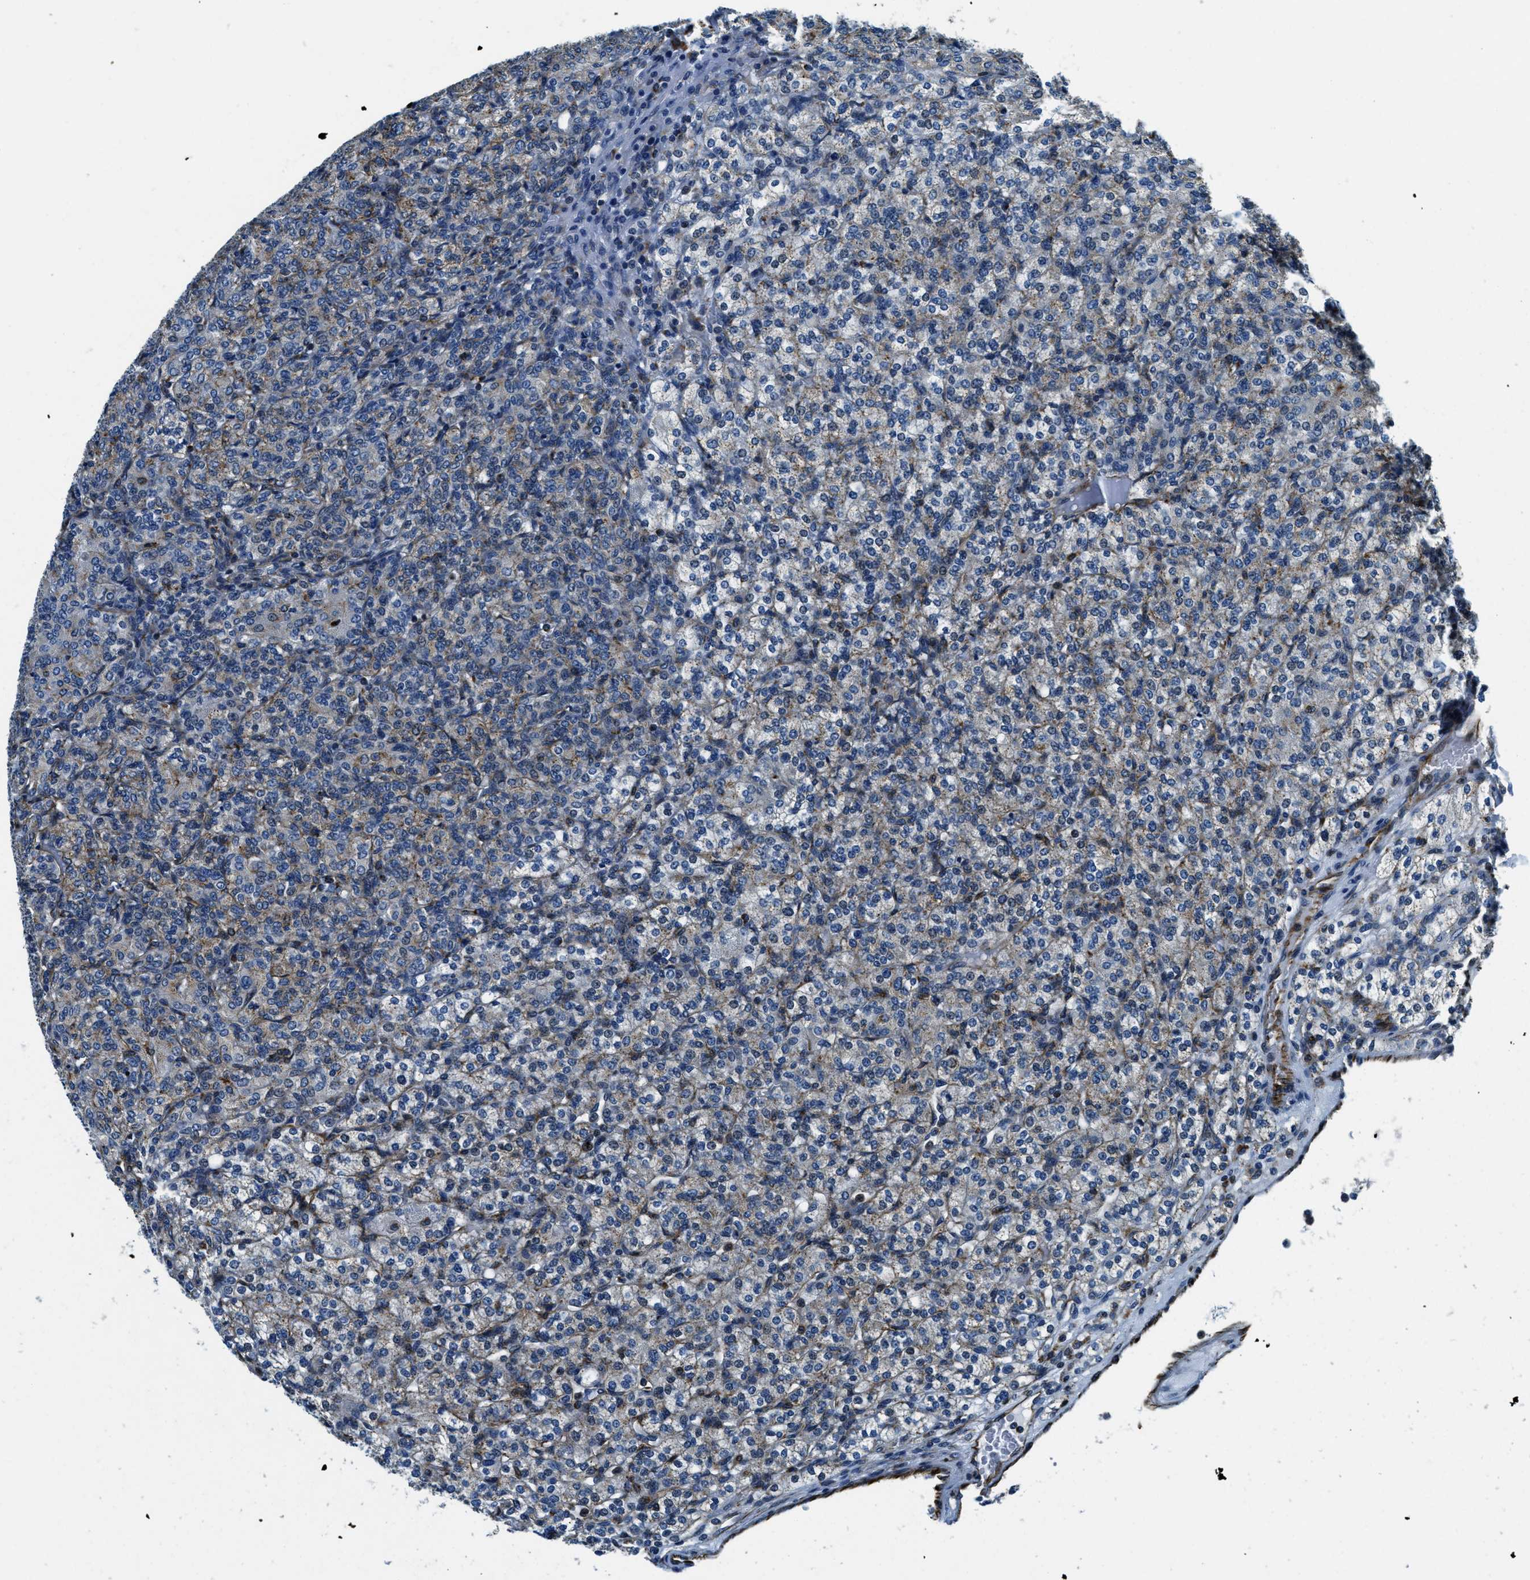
{"staining": {"intensity": "moderate", "quantity": "<25%", "location": "cytoplasmic/membranous"}, "tissue": "renal cancer", "cell_type": "Tumor cells", "image_type": "cancer", "snomed": [{"axis": "morphology", "description": "Adenocarcinoma, NOS"}, {"axis": "topography", "description": "Kidney"}], "caption": "Immunohistochemical staining of human renal cancer (adenocarcinoma) displays low levels of moderate cytoplasmic/membranous staining in about <25% of tumor cells.", "gene": "GNS", "patient": {"sex": "male", "age": 77}}